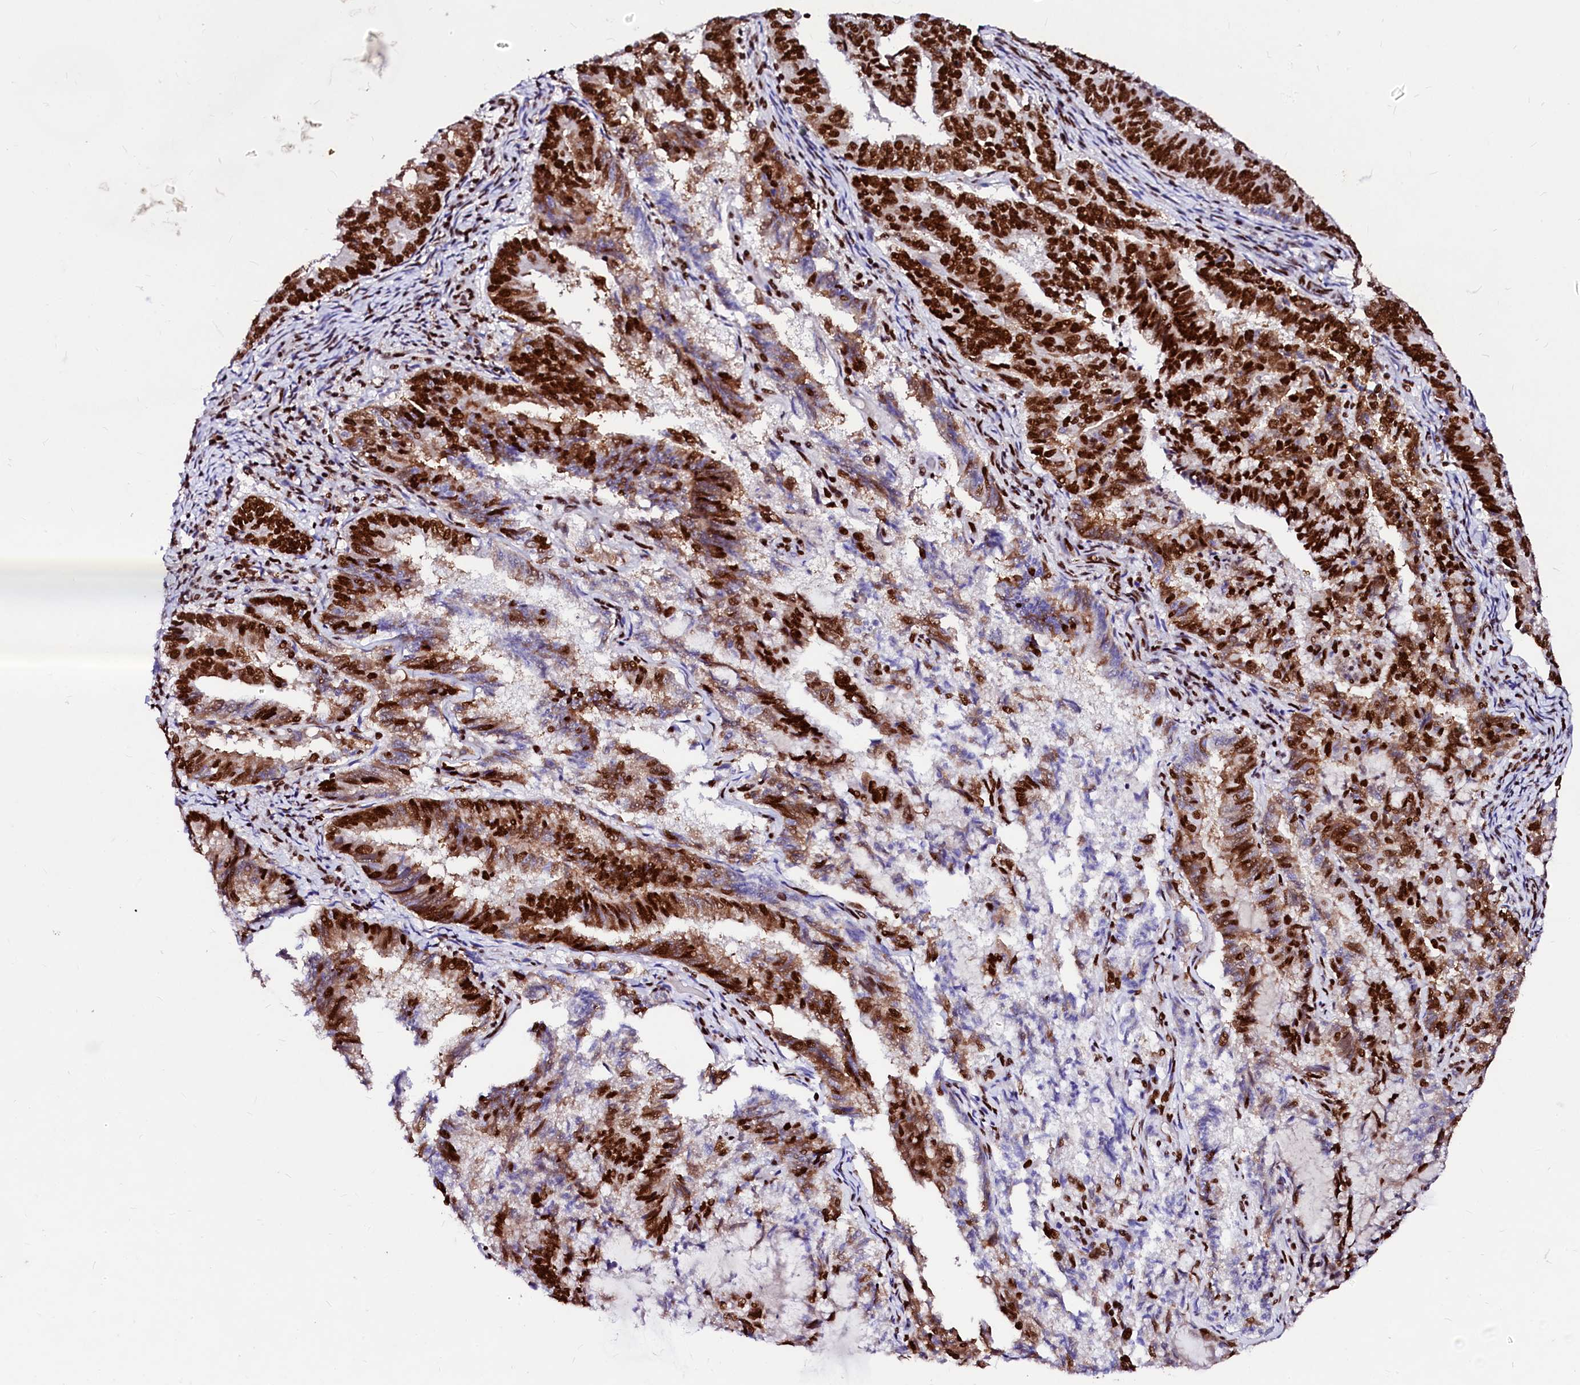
{"staining": {"intensity": "strong", "quantity": ">75%", "location": "nuclear"}, "tissue": "endometrial cancer", "cell_type": "Tumor cells", "image_type": "cancer", "snomed": [{"axis": "morphology", "description": "Adenocarcinoma, NOS"}, {"axis": "topography", "description": "Endometrium"}], "caption": "Brown immunohistochemical staining in human adenocarcinoma (endometrial) exhibits strong nuclear positivity in approximately >75% of tumor cells. The staining was performed using DAB (3,3'-diaminobenzidine) to visualize the protein expression in brown, while the nuclei were stained in blue with hematoxylin (Magnification: 20x).", "gene": "CPSF6", "patient": {"sex": "female", "age": 80}}